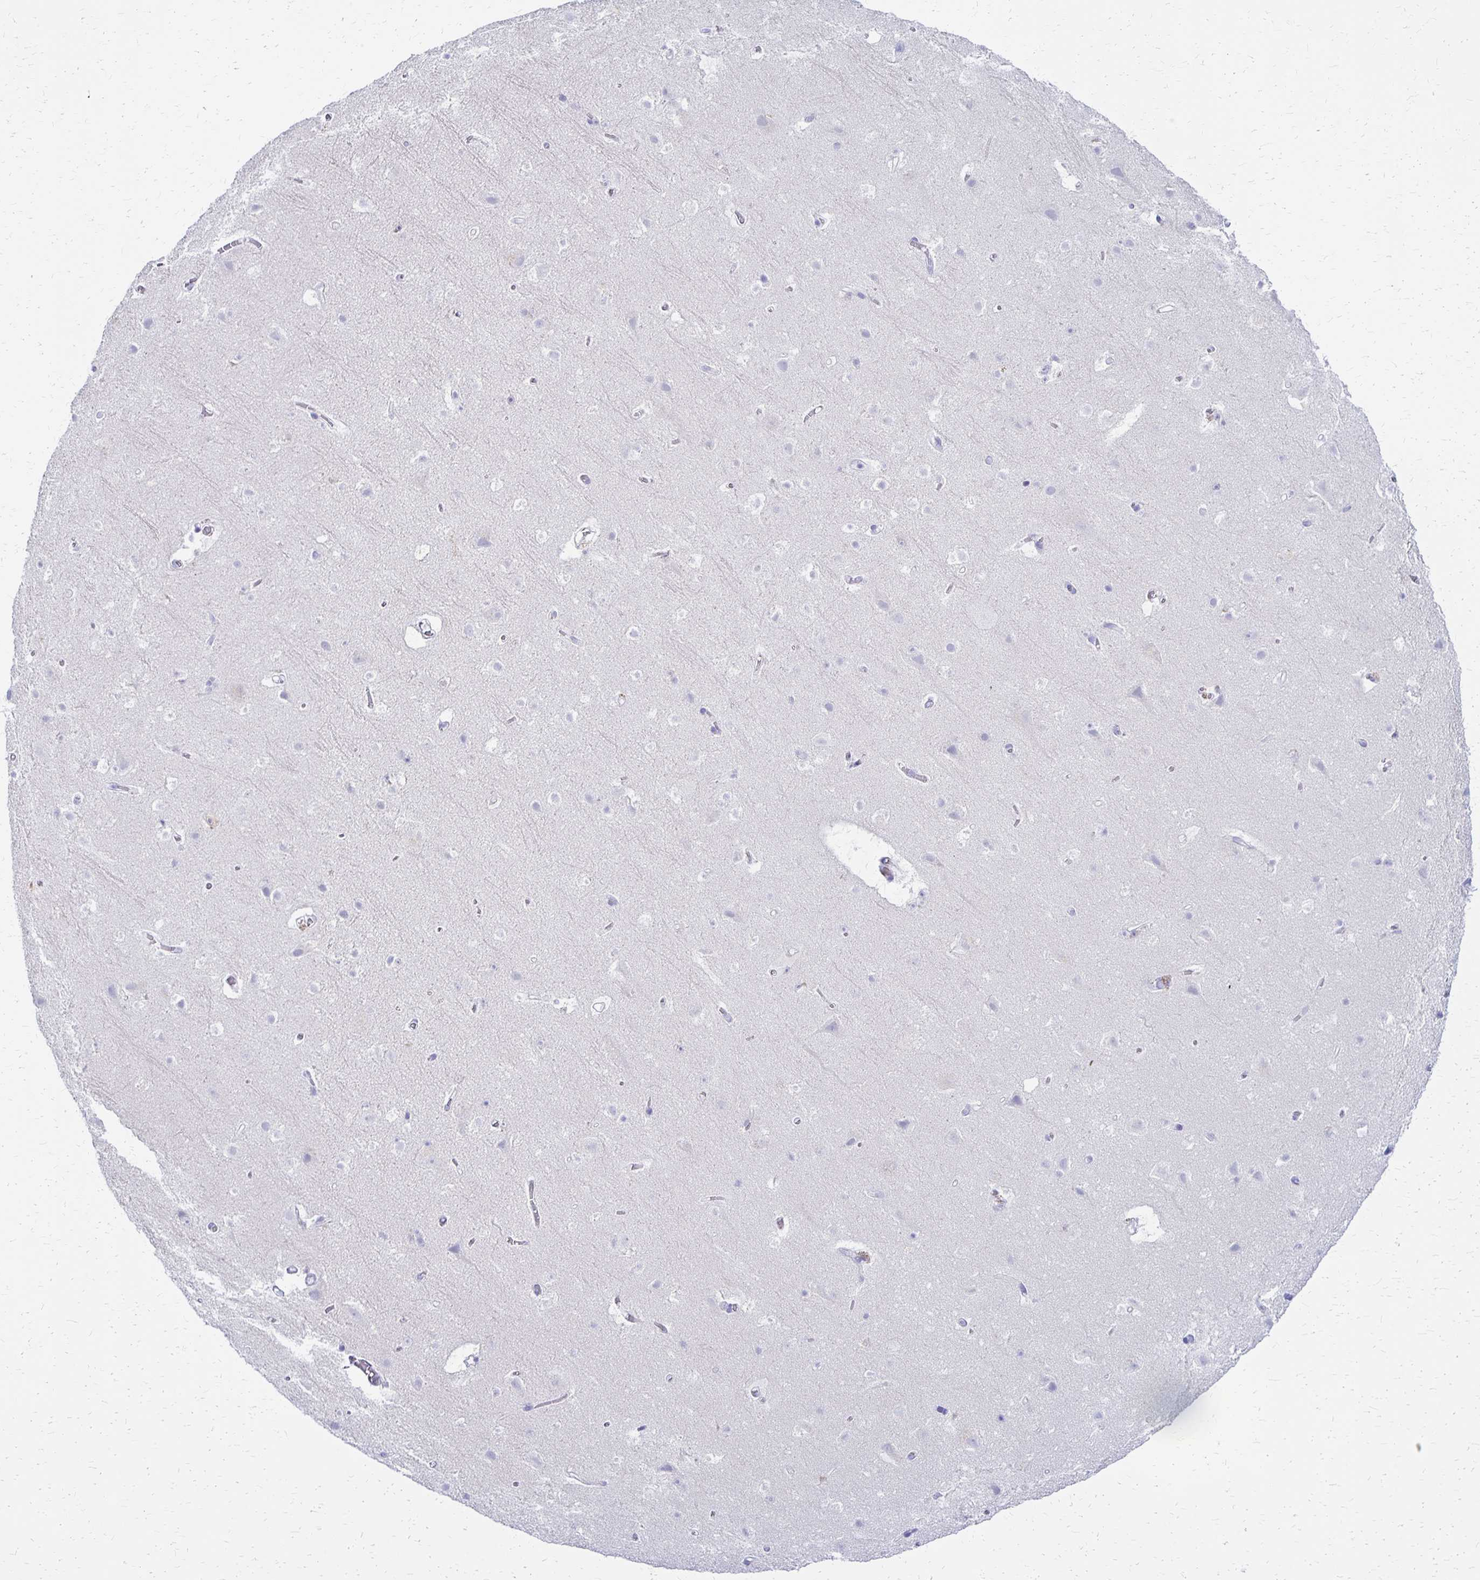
{"staining": {"intensity": "negative", "quantity": "none", "location": "none"}, "tissue": "cerebral cortex", "cell_type": "Endothelial cells", "image_type": "normal", "snomed": [{"axis": "morphology", "description": "Normal tissue, NOS"}, {"axis": "topography", "description": "Cerebral cortex"}], "caption": "Micrograph shows no protein expression in endothelial cells of benign cerebral cortex.", "gene": "FNTB", "patient": {"sex": "female", "age": 42}}